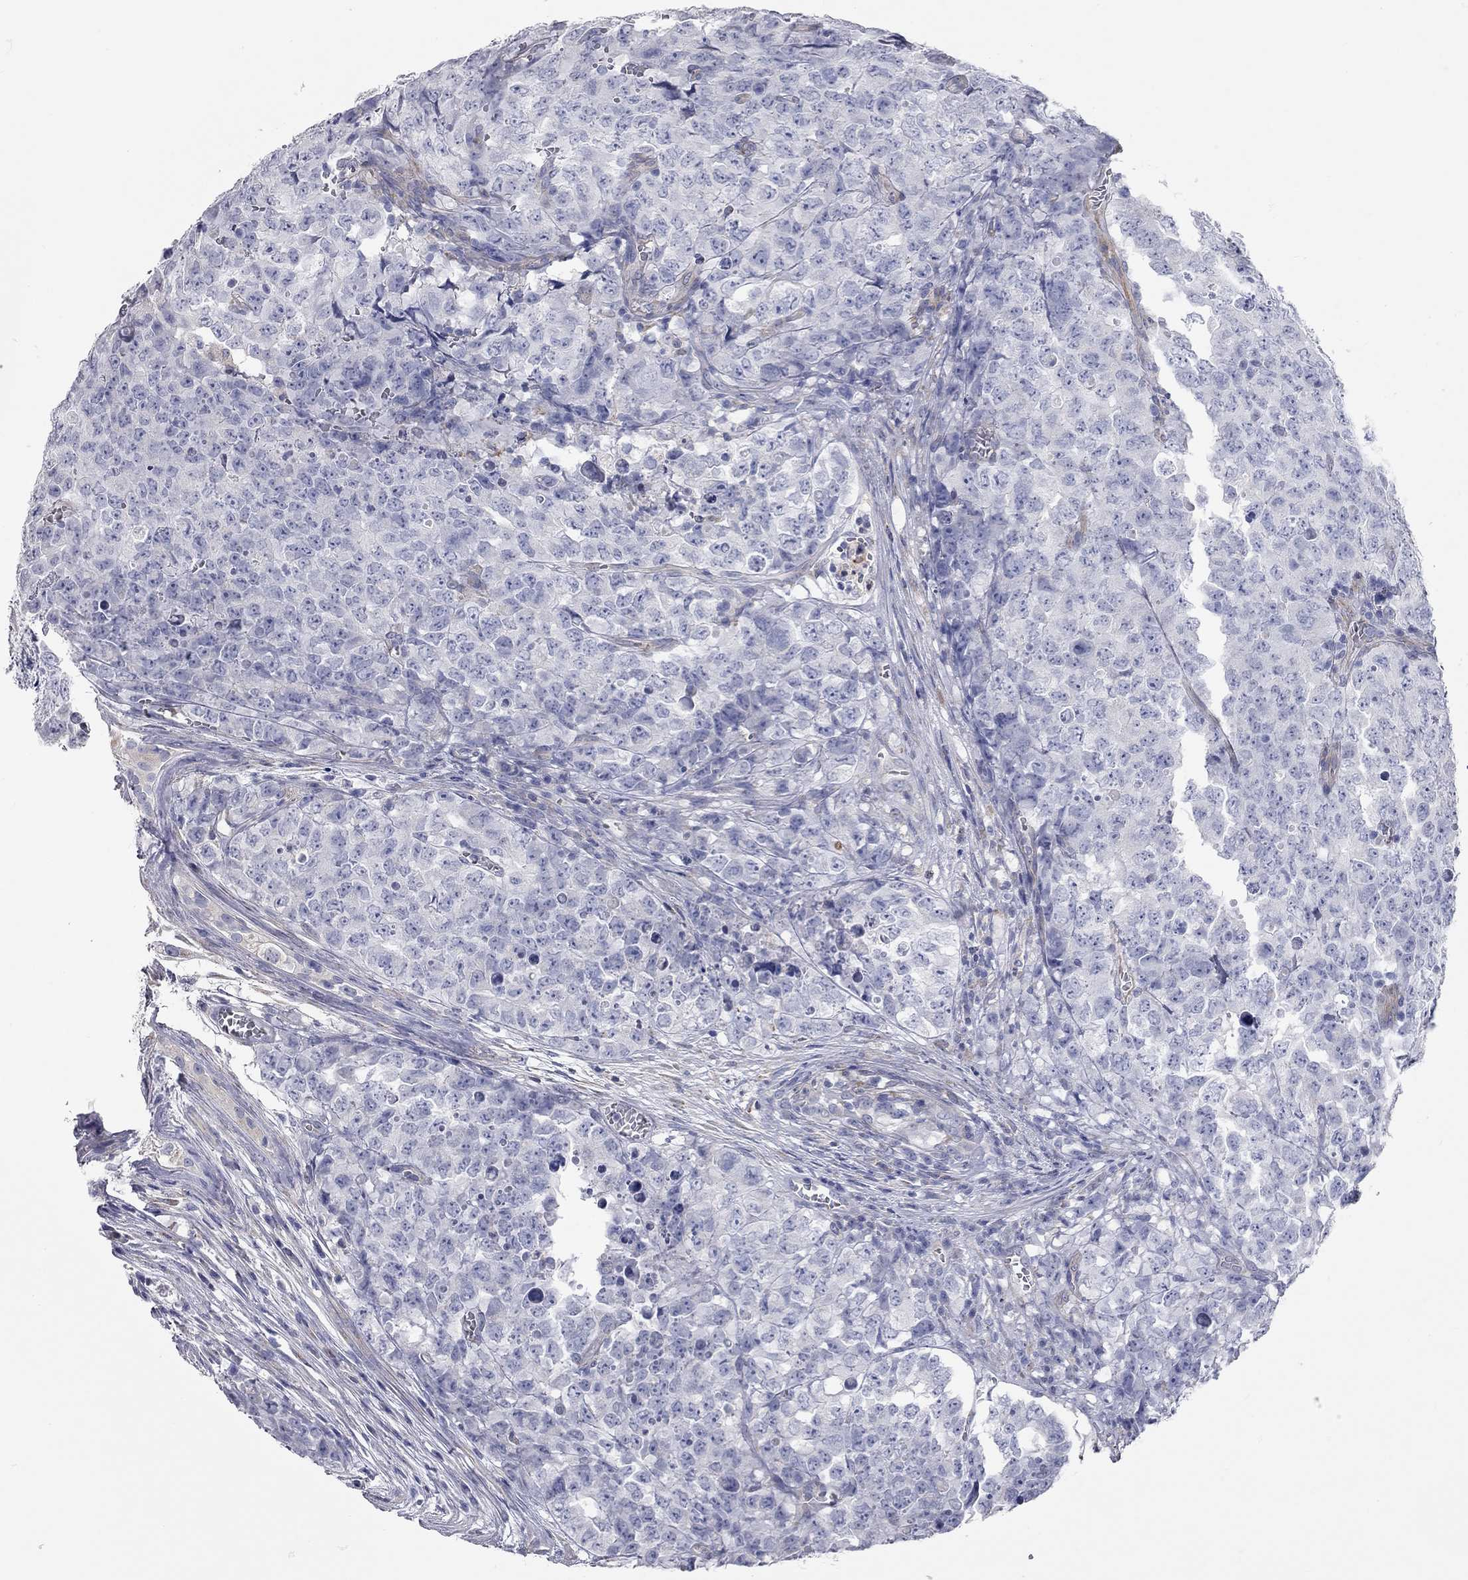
{"staining": {"intensity": "negative", "quantity": "none", "location": "none"}, "tissue": "testis cancer", "cell_type": "Tumor cells", "image_type": "cancer", "snomed": [{"axis": "morphology", "description": "Carcinoma, Embryonal, NOS"}, {"axis": "topography", "description": "Testis"}], "caption": "A high-resolution photomicrograph shows immunohistochemistry (IHC) staining of testis embryonal carcinoma, which reveals no significant positivity in tumor cells. Nuclei are stained in blue.", "gene": "XAGE2", "patient": {"sex": "male", "age": 23}}